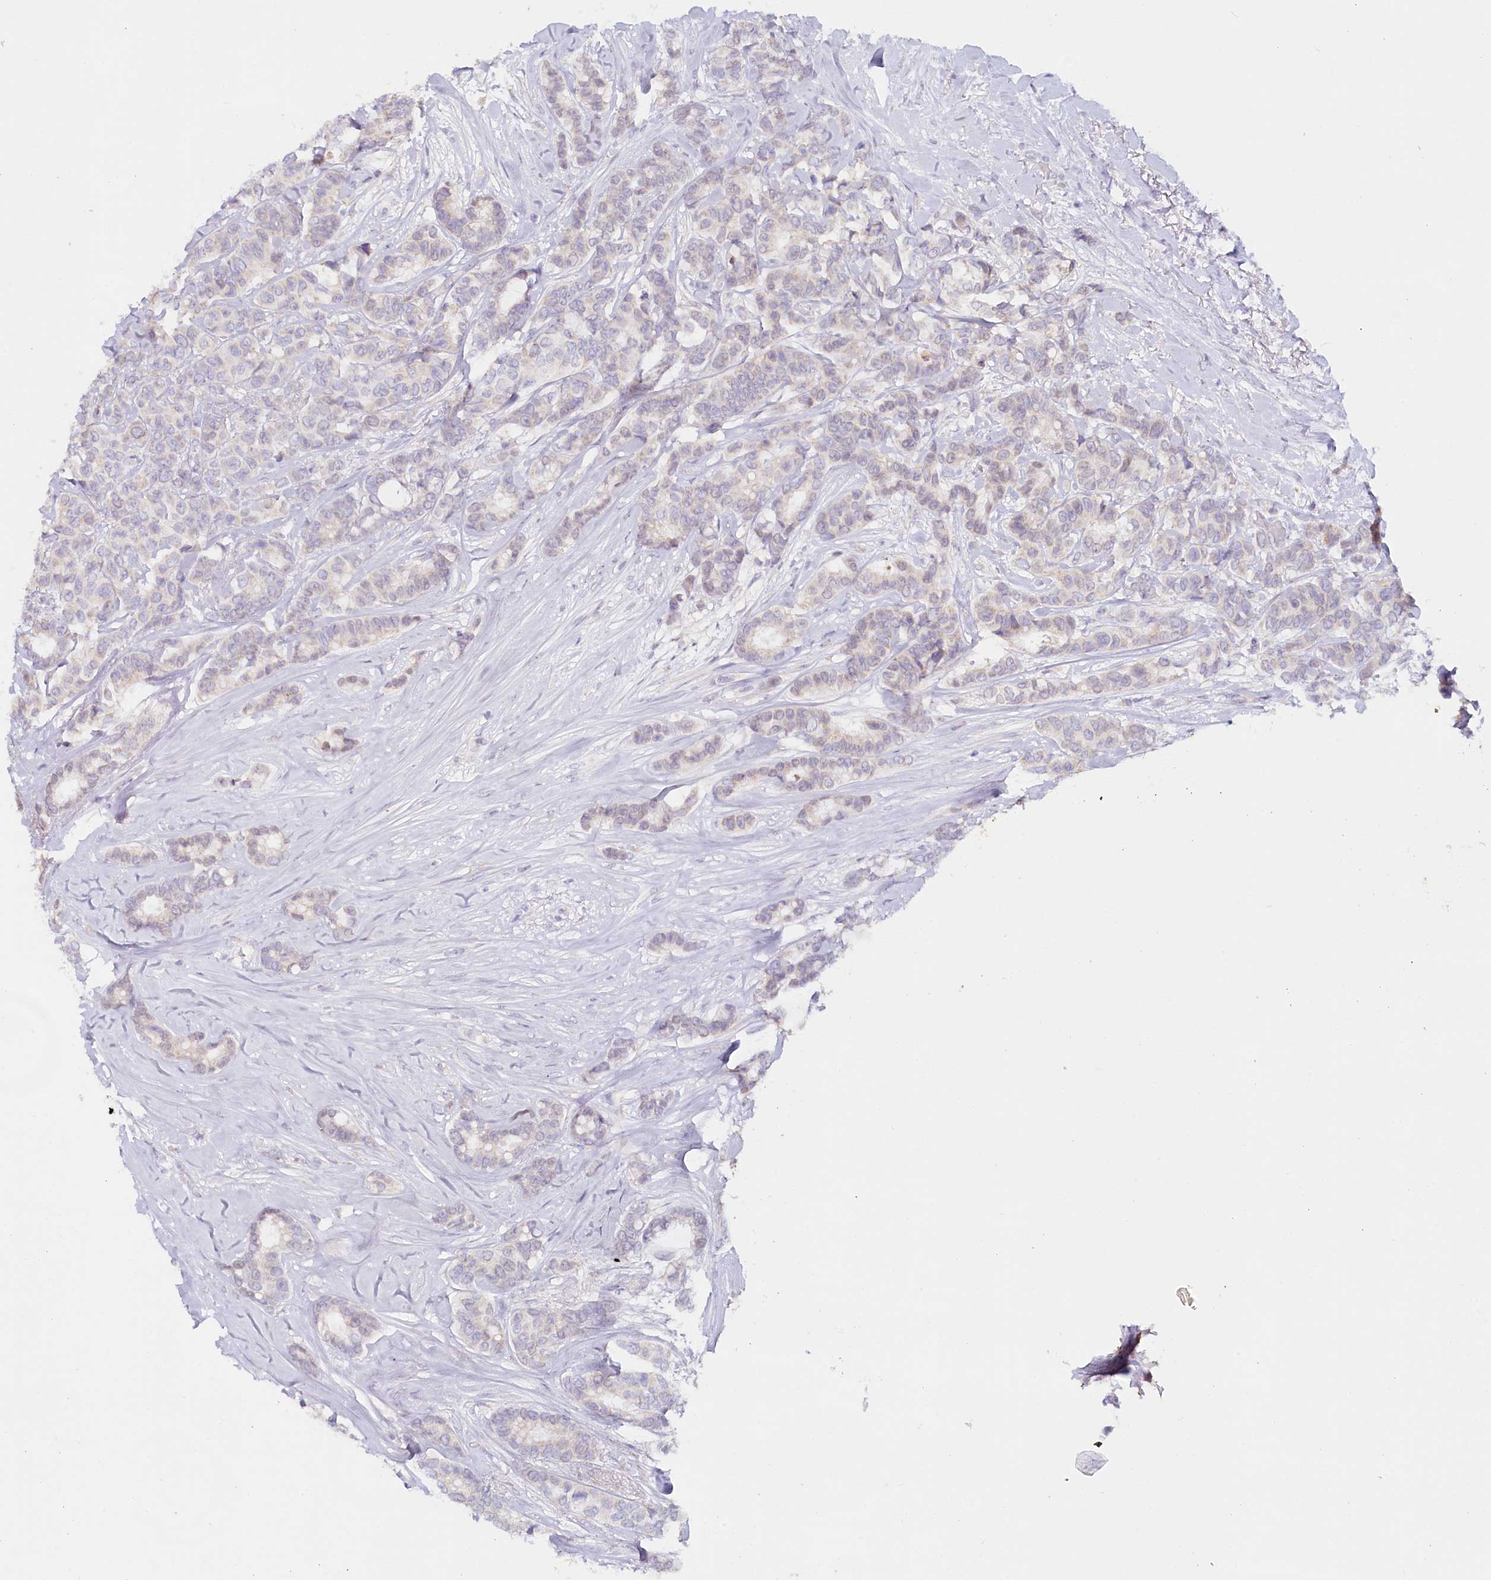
{"staining": {"intensity": "weak", "quantity": "<25%", "location": "cytoplasmic/membranous"}, "tissue": "breast cancer", "cell_type": "Tumor cells", "image_type": "cancer", "snomed": [{"axis": "morphology", "description": "Duct carcinoma"}, {"axis": "topography", "description": "Breast"}], "caption": "Histopathology image shows no significant protein positivity in tumor cells of breast cancer.", "gene": "PSAPL1", "patient": {"sex": "female", "age": 87}}